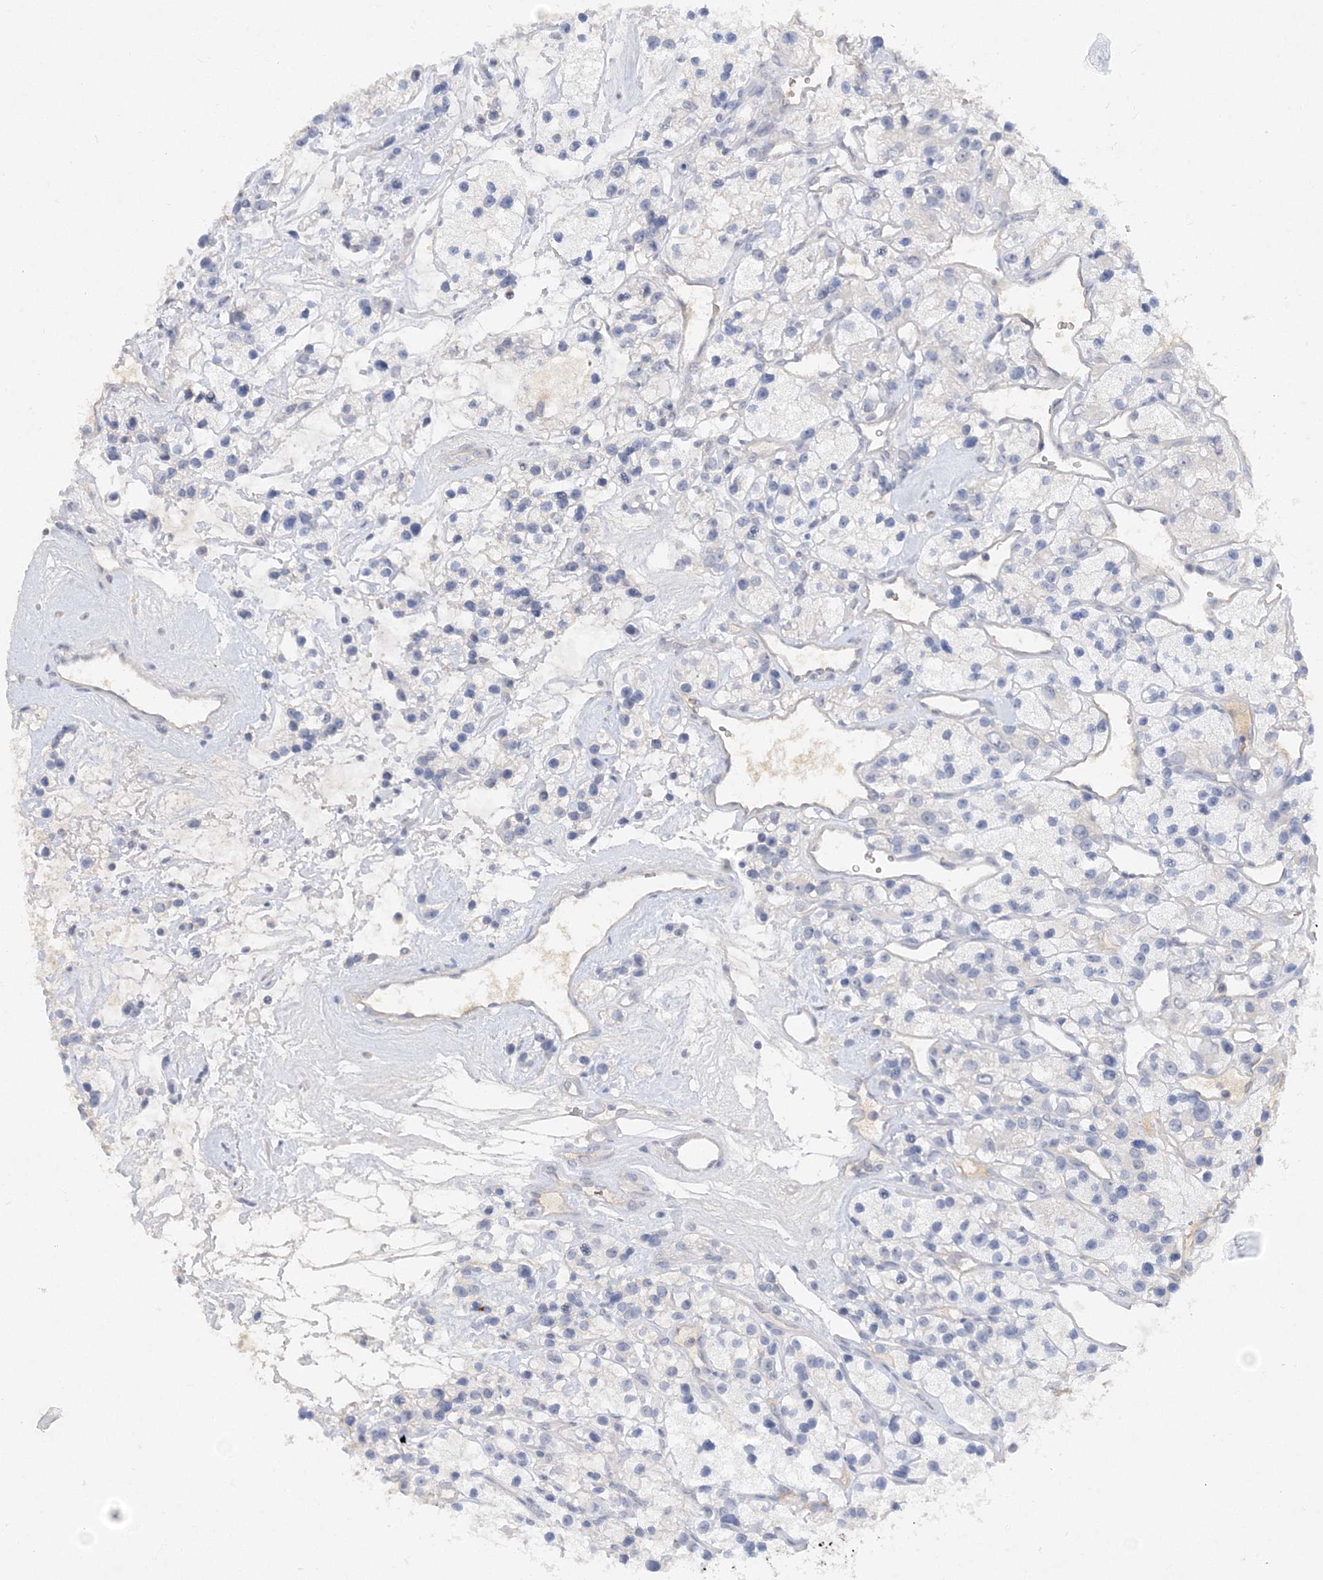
{"staining": {"intensity": "negative", "quantity": "none", "location": "none"}, "tissue": "renal cancer", "cell_type": "Tumor cells", "image_type": "cancer", "snomed": [{"axis": "morphology", "description": "Adenocarcinoma, NOS"}, {"axis": "topography", "description": "Kidney"}], "caption": "Tumor cells are negative for protein expression in human renal cancer.", "gene": "C11orf58", "patient": {"sex": "female", "age": 57}}